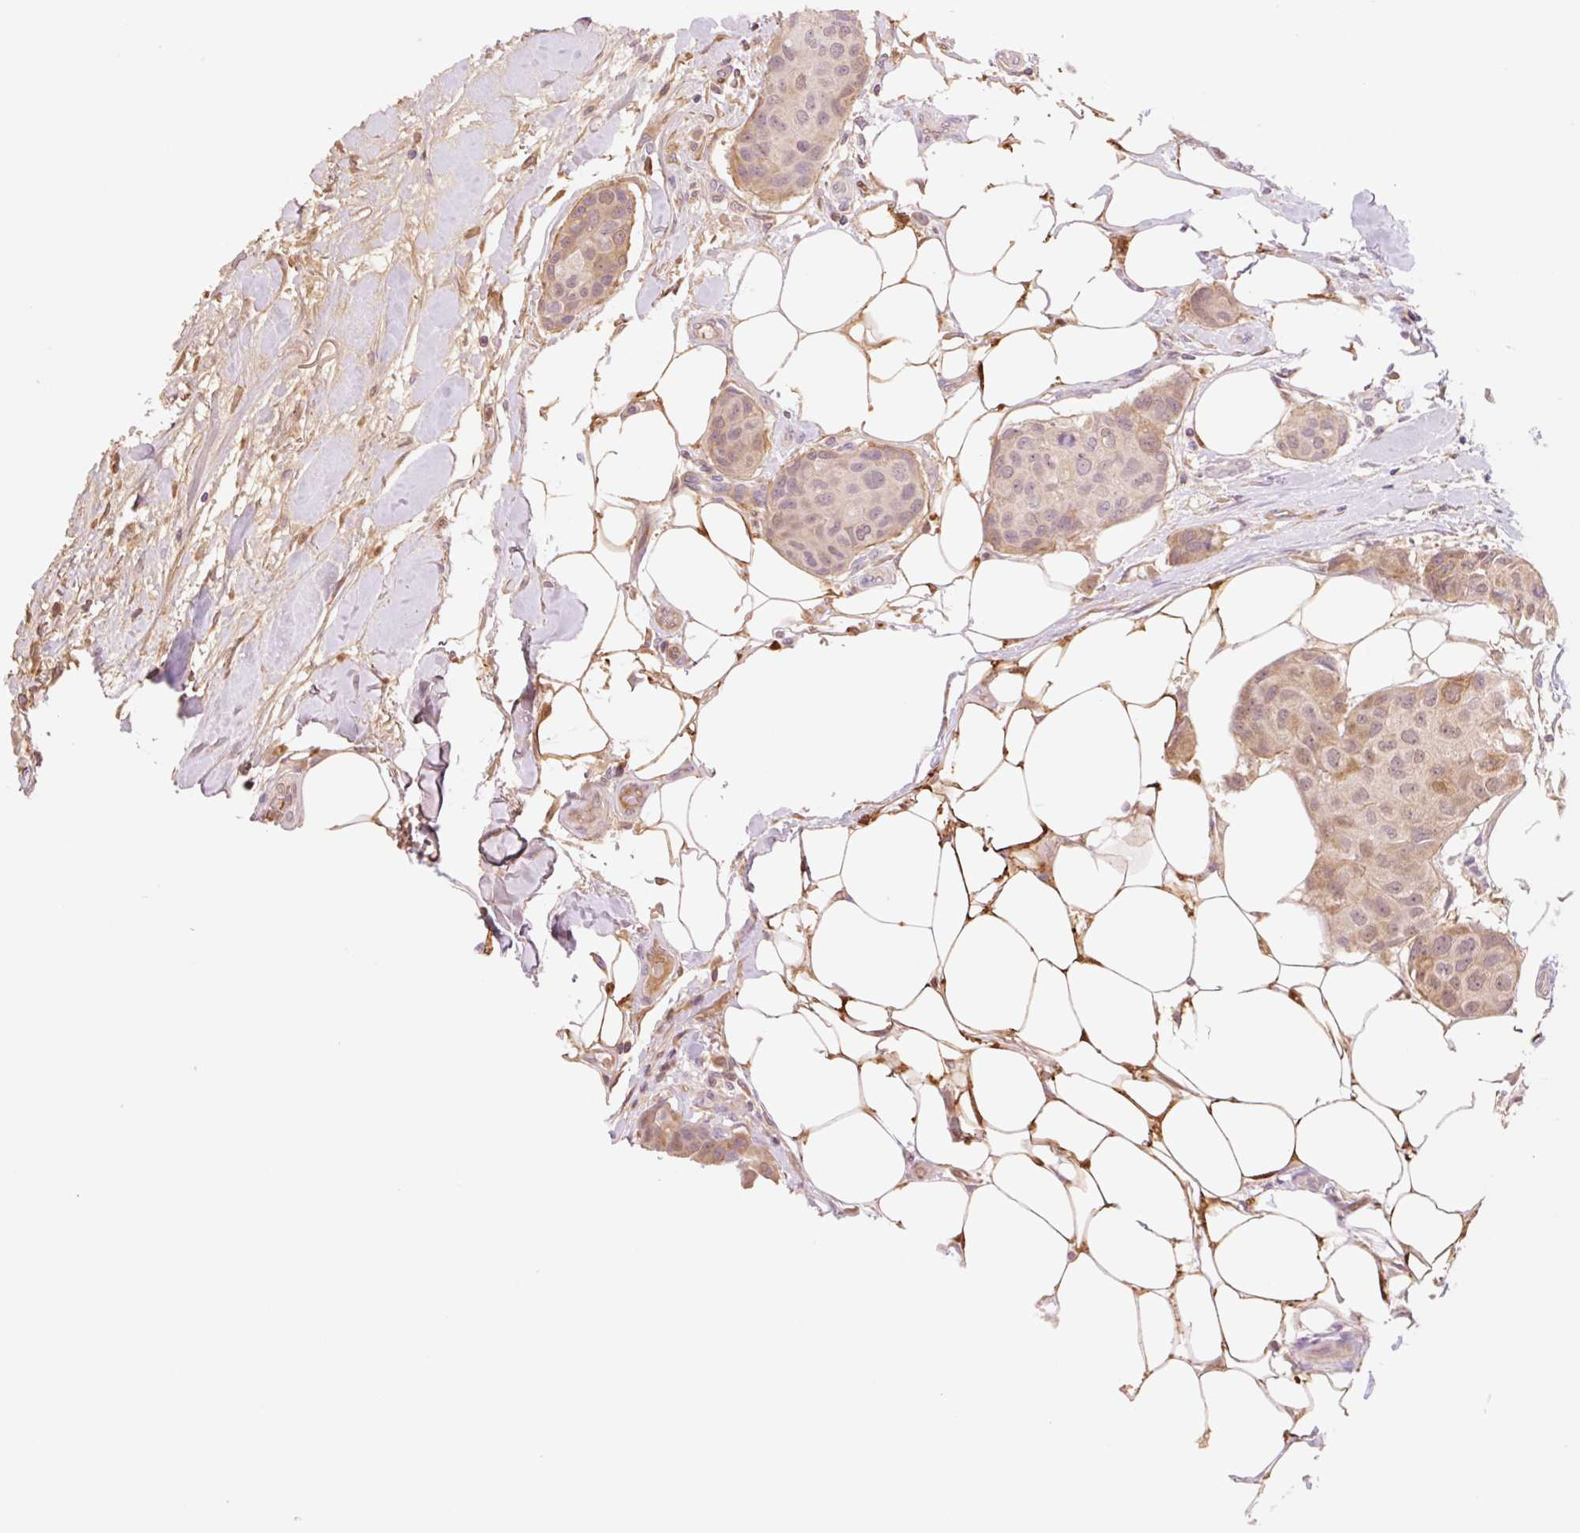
{"staining": {"intensity": "weak", "quantity": "25%-75%", "location": "cytoplasmic/membranous"}, "tissue": "breast cancer", "cell_type": "Tumor cells", "image_type": "cancer", "snomed": [{"axis": "morphology", "description": "Duct carcinoma"}, {"axis": "topography", "description": "Breast"}, {"axis": "topography", "description": "Lymph node"}], "caption": "A high-resolution photomicrograph shows immunohistochemistry (IHC) staining of infiltrating ductal carcinoma (breast), which shows weak cytoplasmic/membranous staining in approximately 25%-75% of tumor cells.", "gene": "HEBP1", "patient": {"sex": "female", "age": 80}}